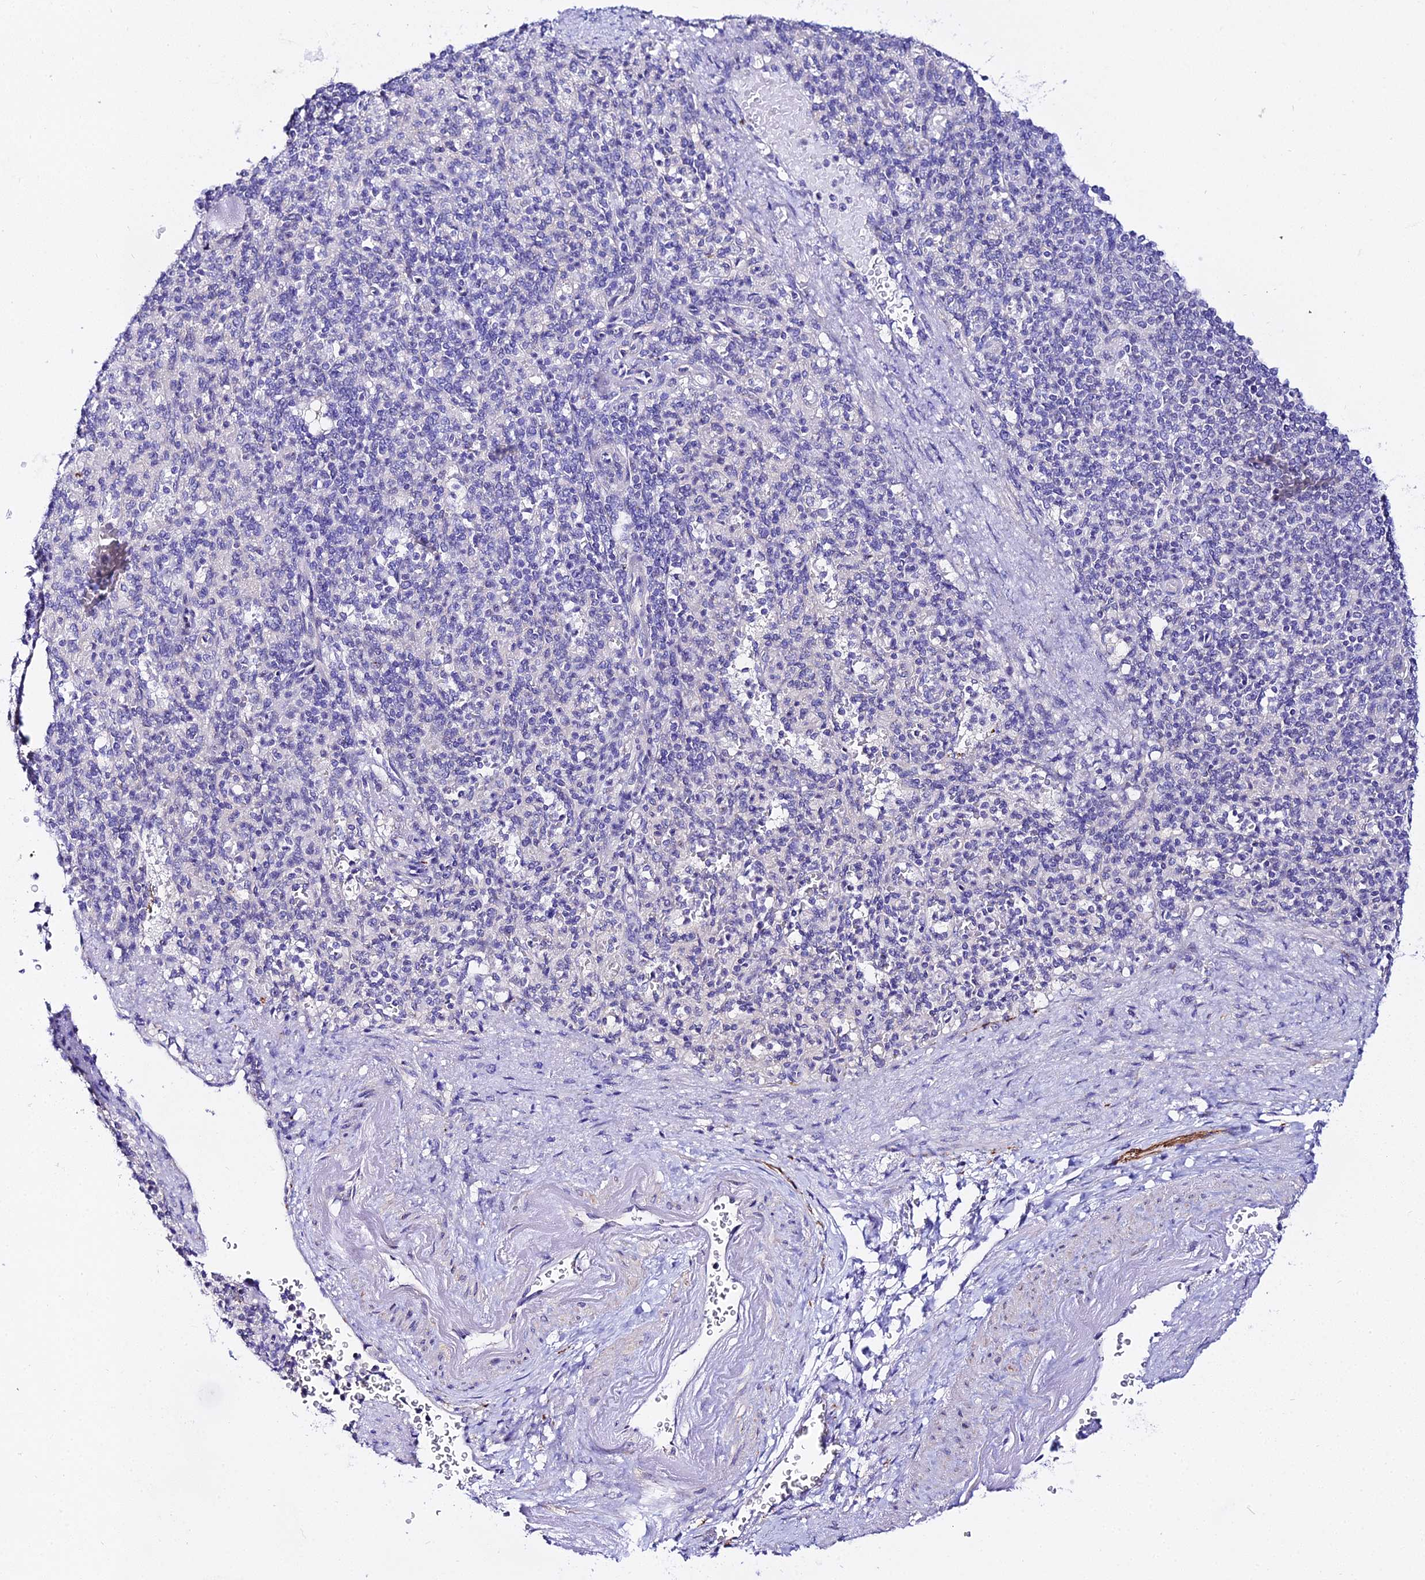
{"staining": {"intensity": "negative", "quantity": "none", "location": "none"}, "tissue": "spleen", "cell_type": "Cells in red pulp", "image_type": "normal", "snomed": [{"axis": "morphology", "description": "Normal tissue, NOS"}, {"axis": "topography", "description": "Spleen"}], "caption": "DAB (3,3'-diaminobenzidine) immunohistochemical staining of benign spleen displays no significant positivity in cells in red pulp. (Stains: DAB immunohistochemistry (IHC) with hematoxylin counter stain, Microscopy: brightfield microscopy at high magnification).", "gene": "ATG16L2", "patient": {"sex": "female", "age": 74}}